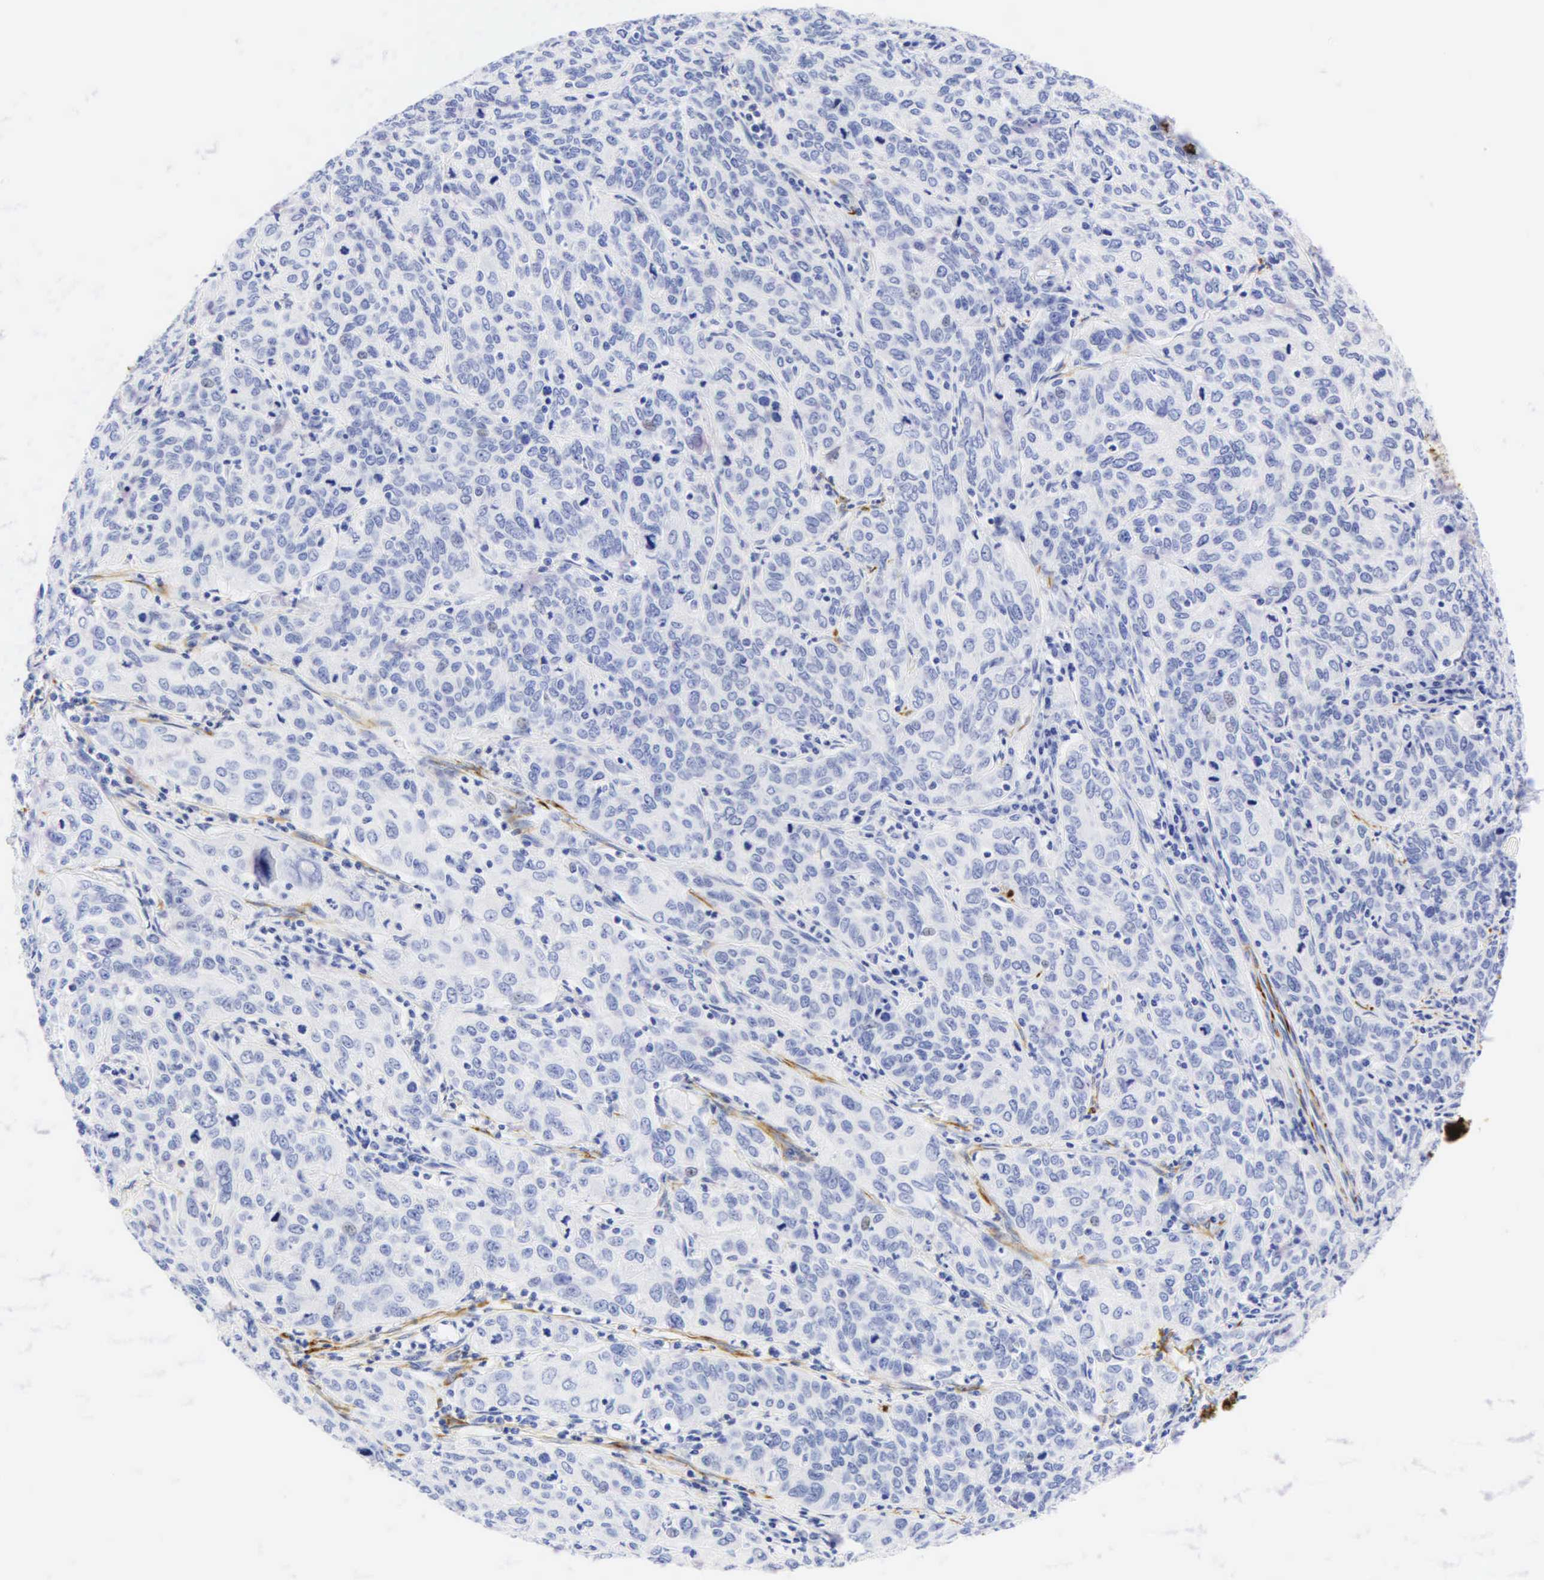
{"staining": {"intensity": "negative", "quantity": "none", "location": "none"}, "tissue": "cervical cancer", "cell_type": "Tumor cells", "image_type": "cancer", "snomed": [{"axis": "morphology", "description": "Squamous cell carcinoma, NOS"}, {"axis": "topography", "description": "Cervix"}], "caption": "A histopathology image of cervical squamous cell carcinoma stained for a protein displays no brown staining in tumor cells.", "gene": "DES", "patient": {"sex": "female", "age": 38}}